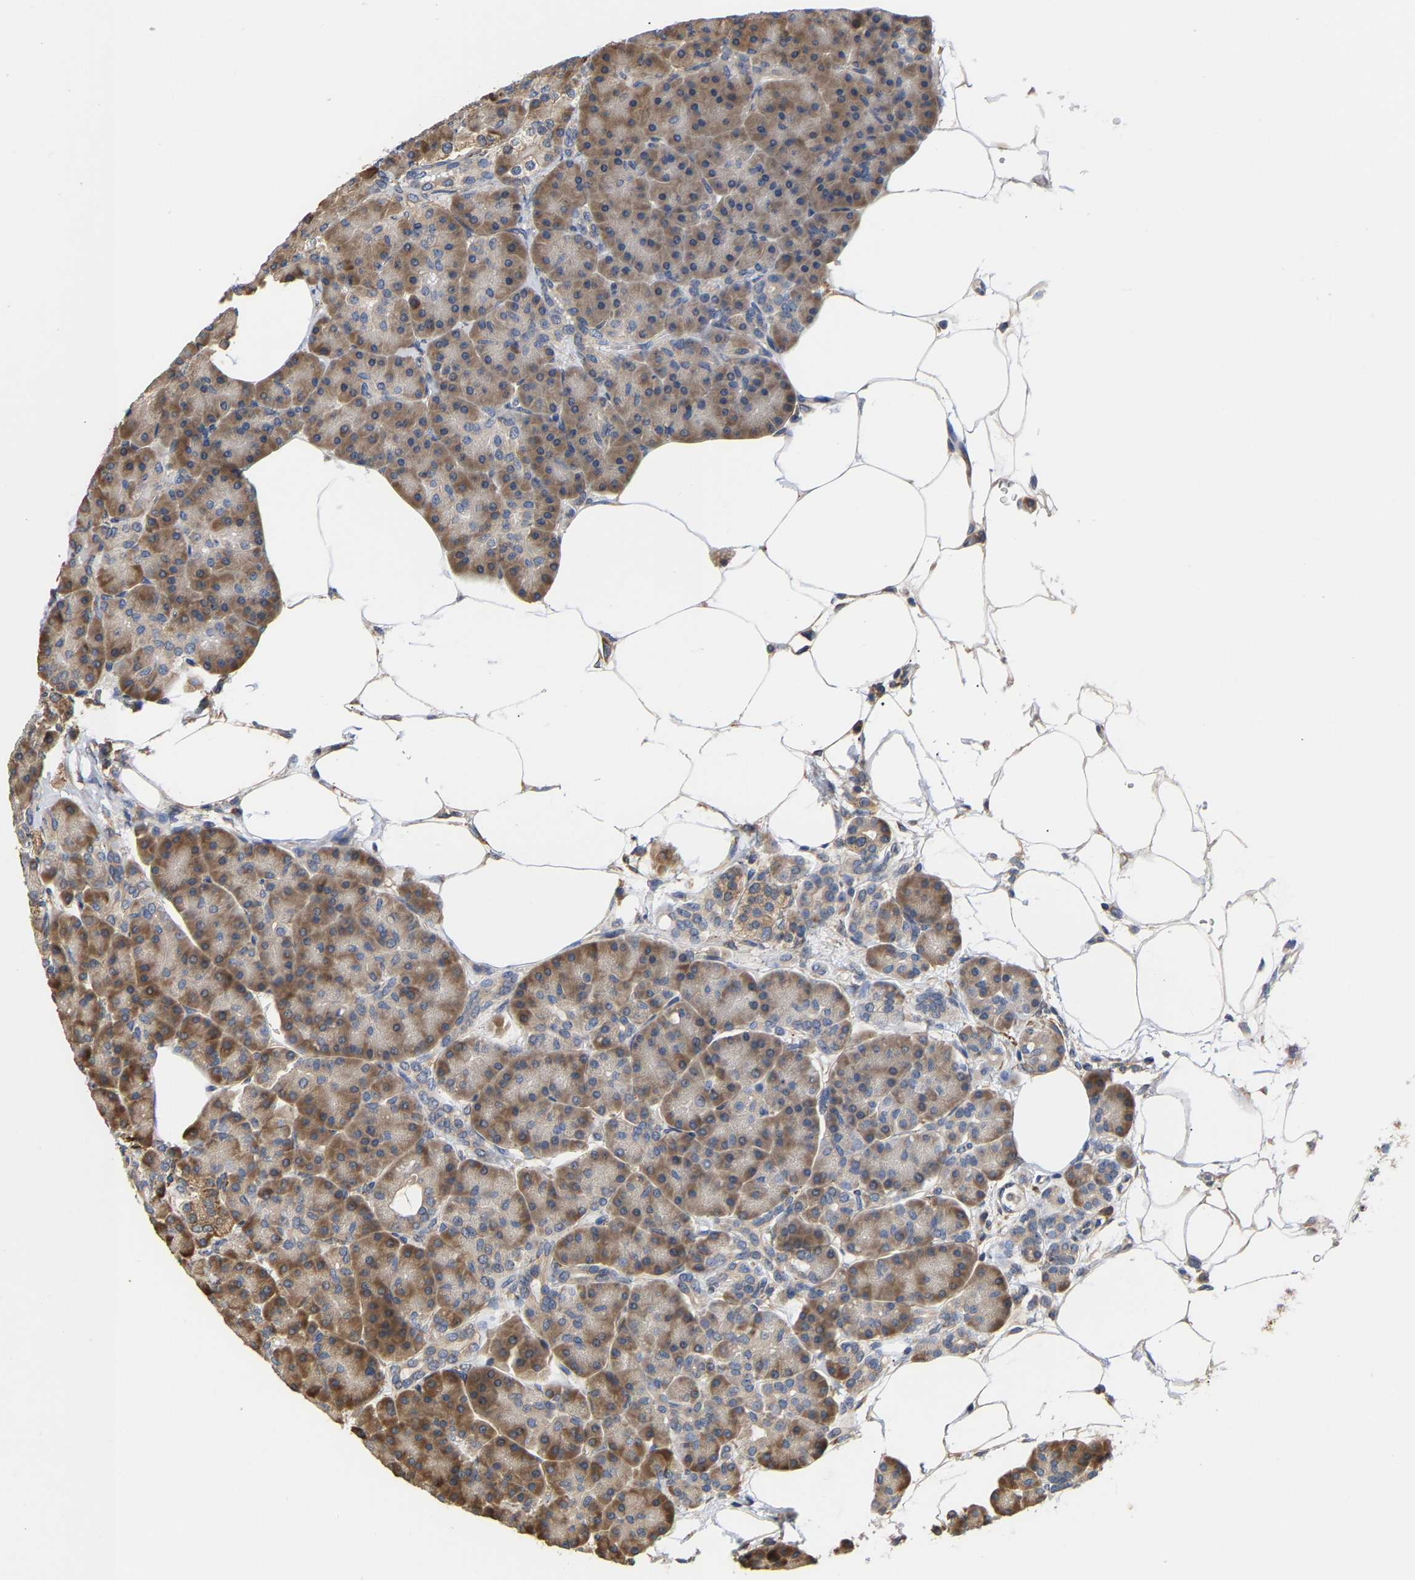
{"staining": {"intensity": "moderate", "quantity": ">75%", "location": "cytoplasmic/membranous"}, "tissue": "pancreas", "cell_type": "Exocrine glandular cells", "image_type": "normal", "snomed": [{"axis": "morphology", "description": "Normal tissue, NOS"}, {"axis": "topography", "description": "Pancreas"}], "caption": "Protein staining of unremarkable pancreas demonstrates moderate cytoplasmic/membranous staining in approximately >75% of exocrine glandular cells. The staining was performed using DAB to visualize the protein expression in brown, while the nuclei were stained in blue with hematoxylin (Magnification: 20x).", "gene": "ARAP1", "patient": {"sex": "female", "age": 70}}